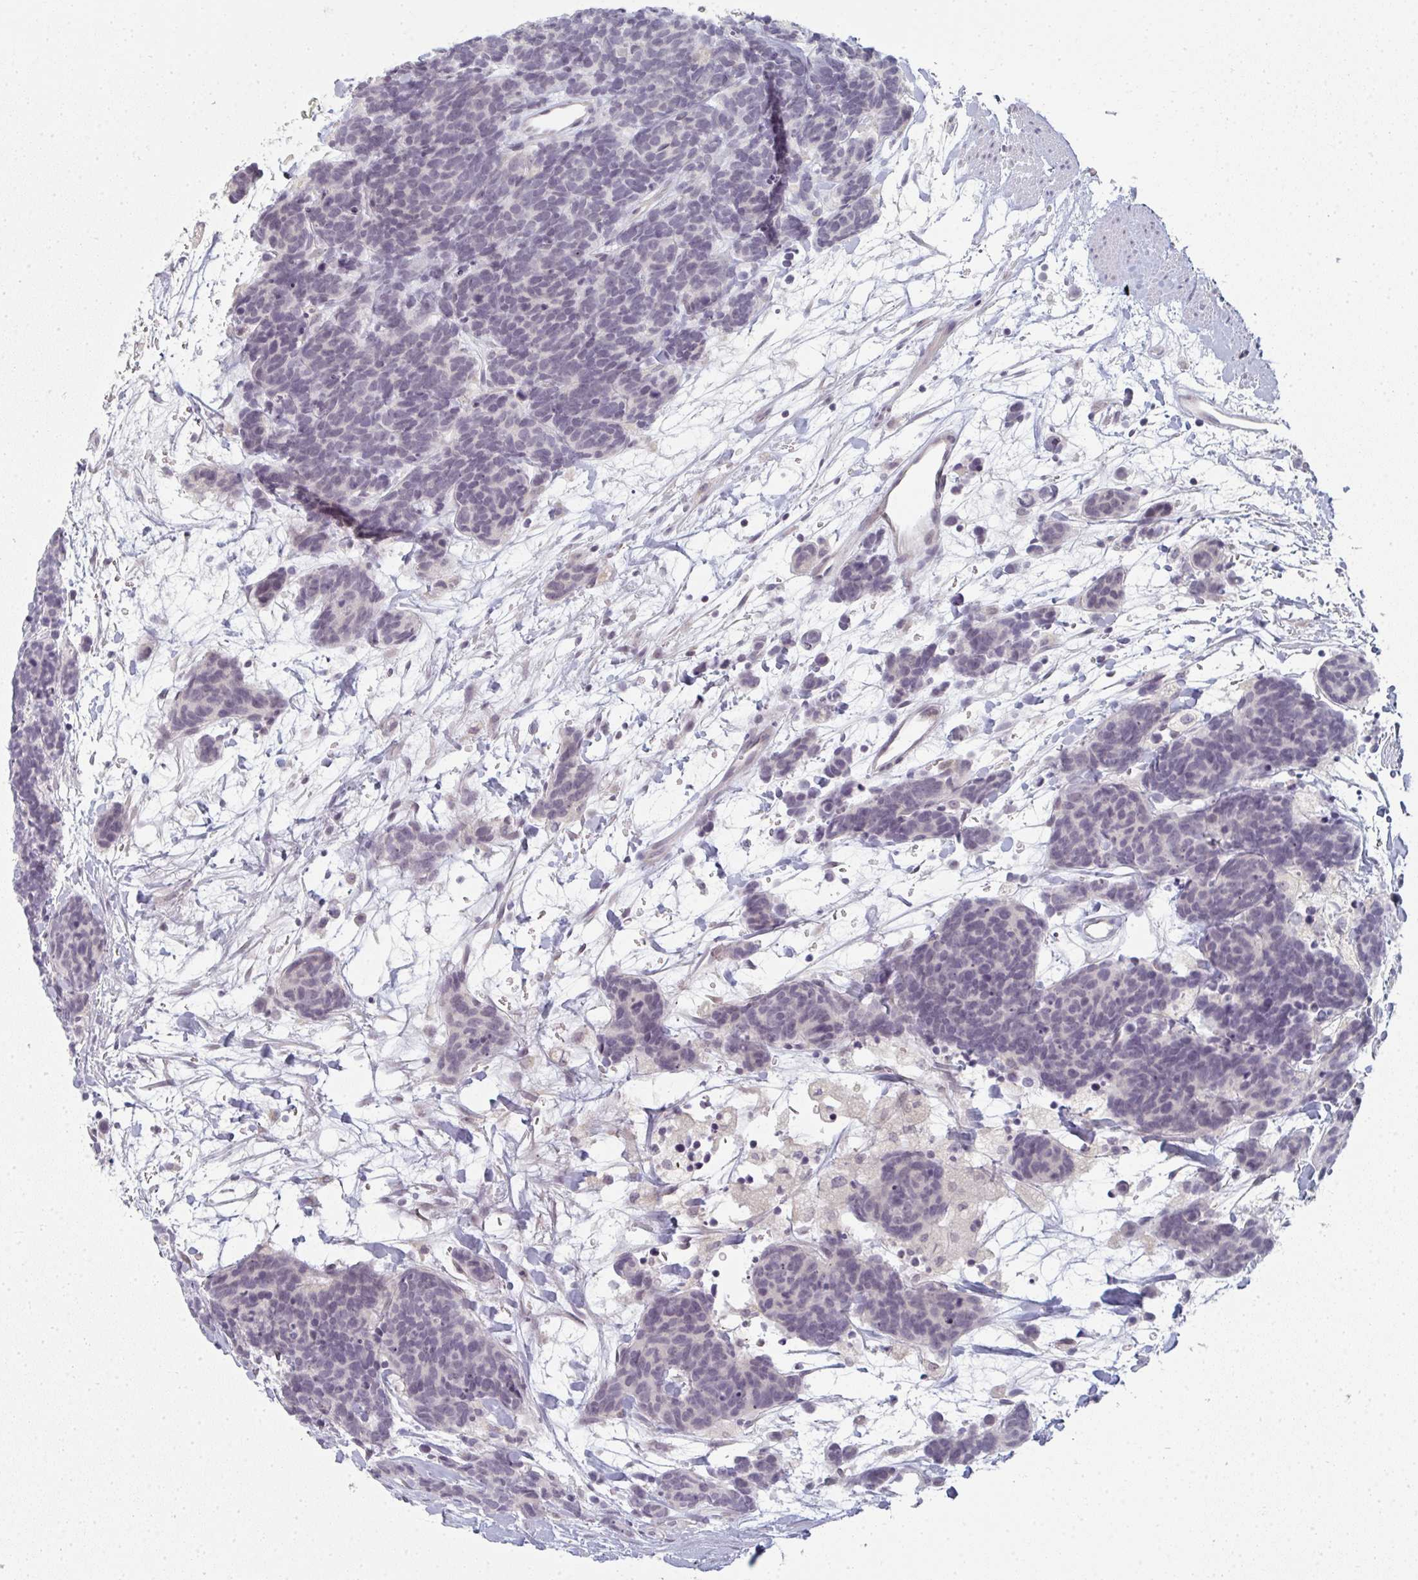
{"staining": {"intensity": "negative", "quantity": "none", "location": "none"}, "tissue": "carcinoid", "cell_type": "Tumor cells", "image_type": "cancer", "snomed": [{"axis": "morphology", "description": "Carcinoma, NOS"}, {"axis": "morphology", "description": "Carcinoid, malignant, NOS"}, {"axis": "topography", "description": "Prostate"}], "caption": "Human carcinoid stained for a protein using immunohistochemistry (IHC) shows no positivity in tumor cells.", "gene": "RBBP6", "patient": {"sex": "male", "age": 57}}